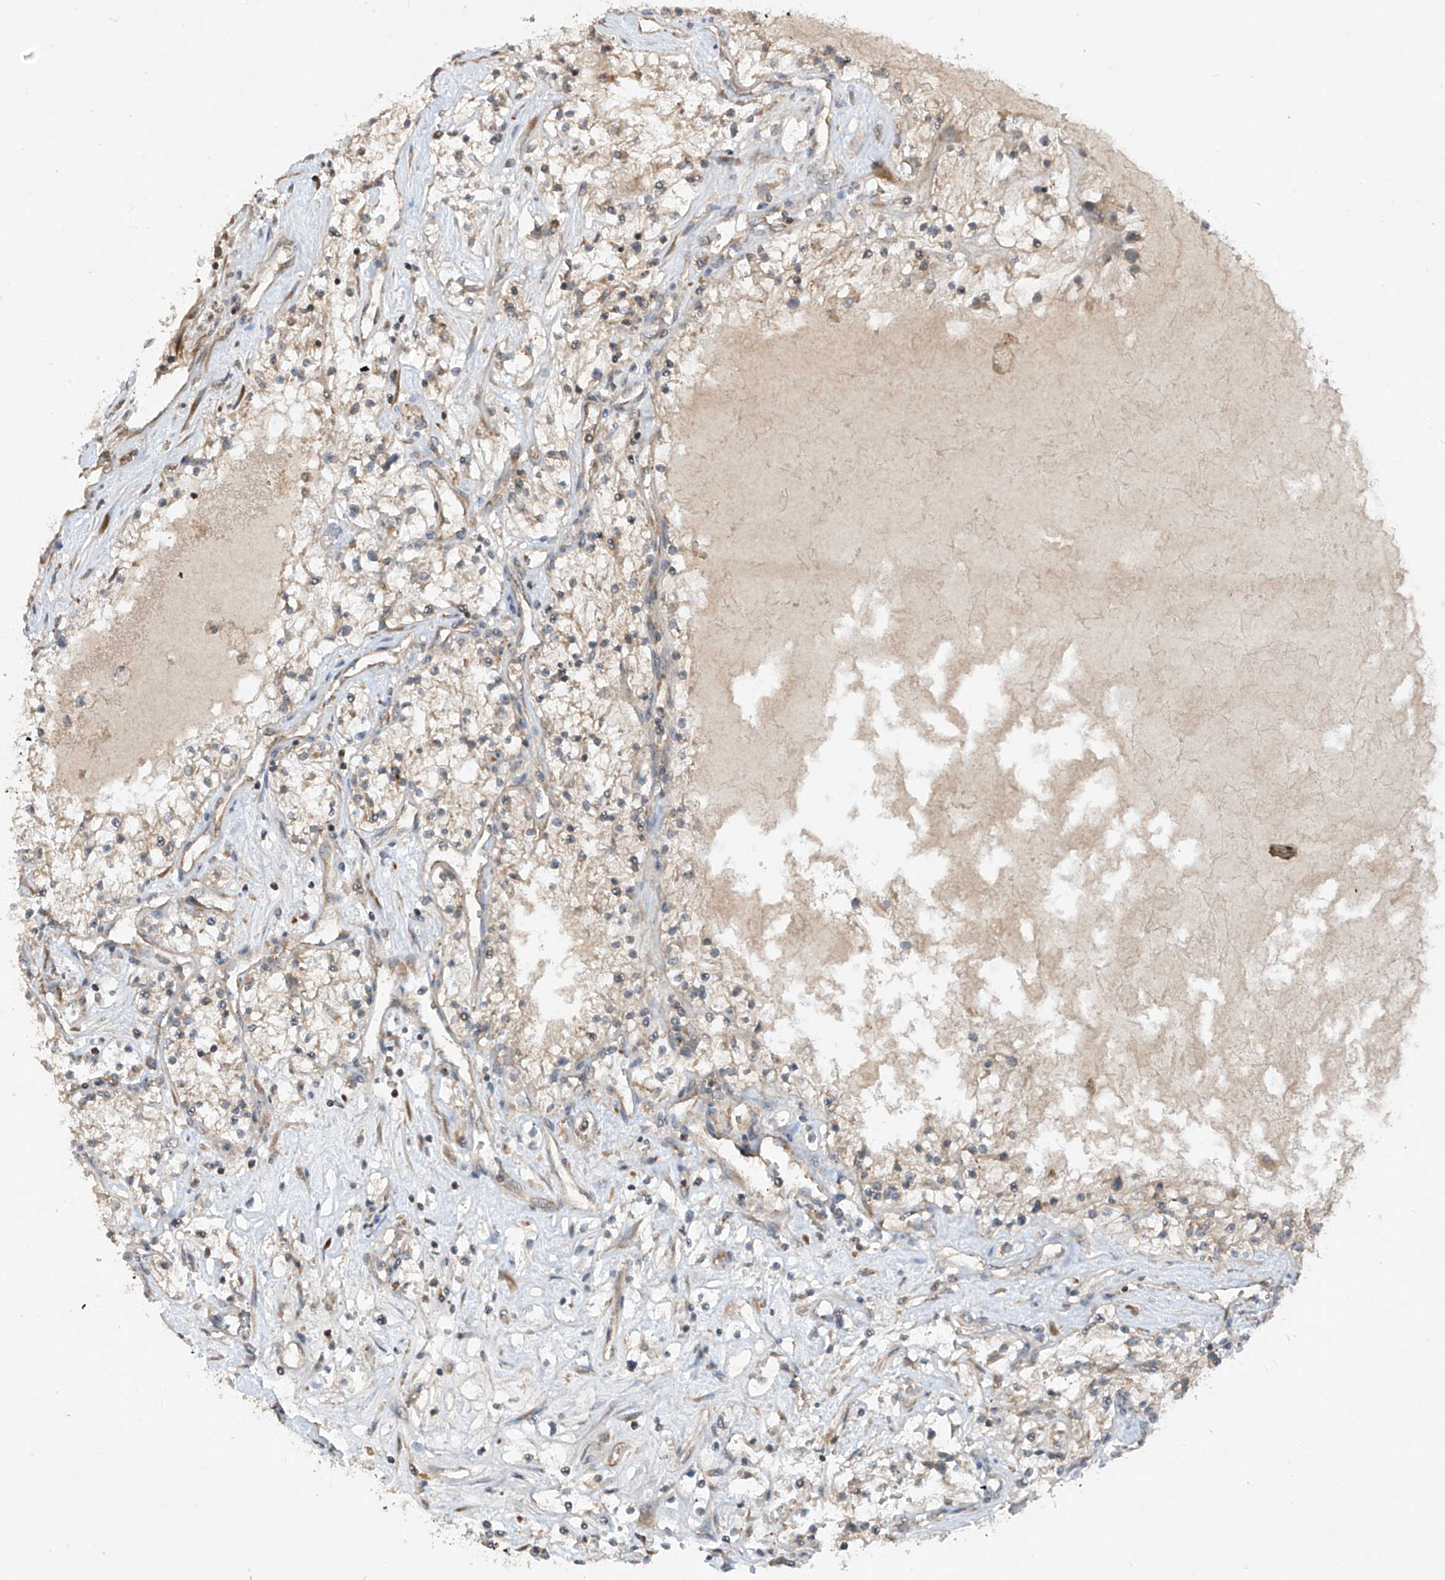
{"staining": {"intensity": "weak", "quantity": "<25%", "location": "cytoplasmic/membranous"}, "tissue": "renal cancer", "cell_type": "Tumor cells", "image_type": "cancer", "snomed": [{"axis": "morphology", "description": "Normal tissue, NOS"}, {"axis": "morphology", "description": "Adenocarcinoma, NOS"}, {"axis": "topography", "description": "Kidney"}], "caption": "There is no significant positivity in tumor cells of adenocarcinoma (renal). Nuclei are stained in blue.", "gene": "RPL34", "patient": {"sex": "male", "age": 68}}